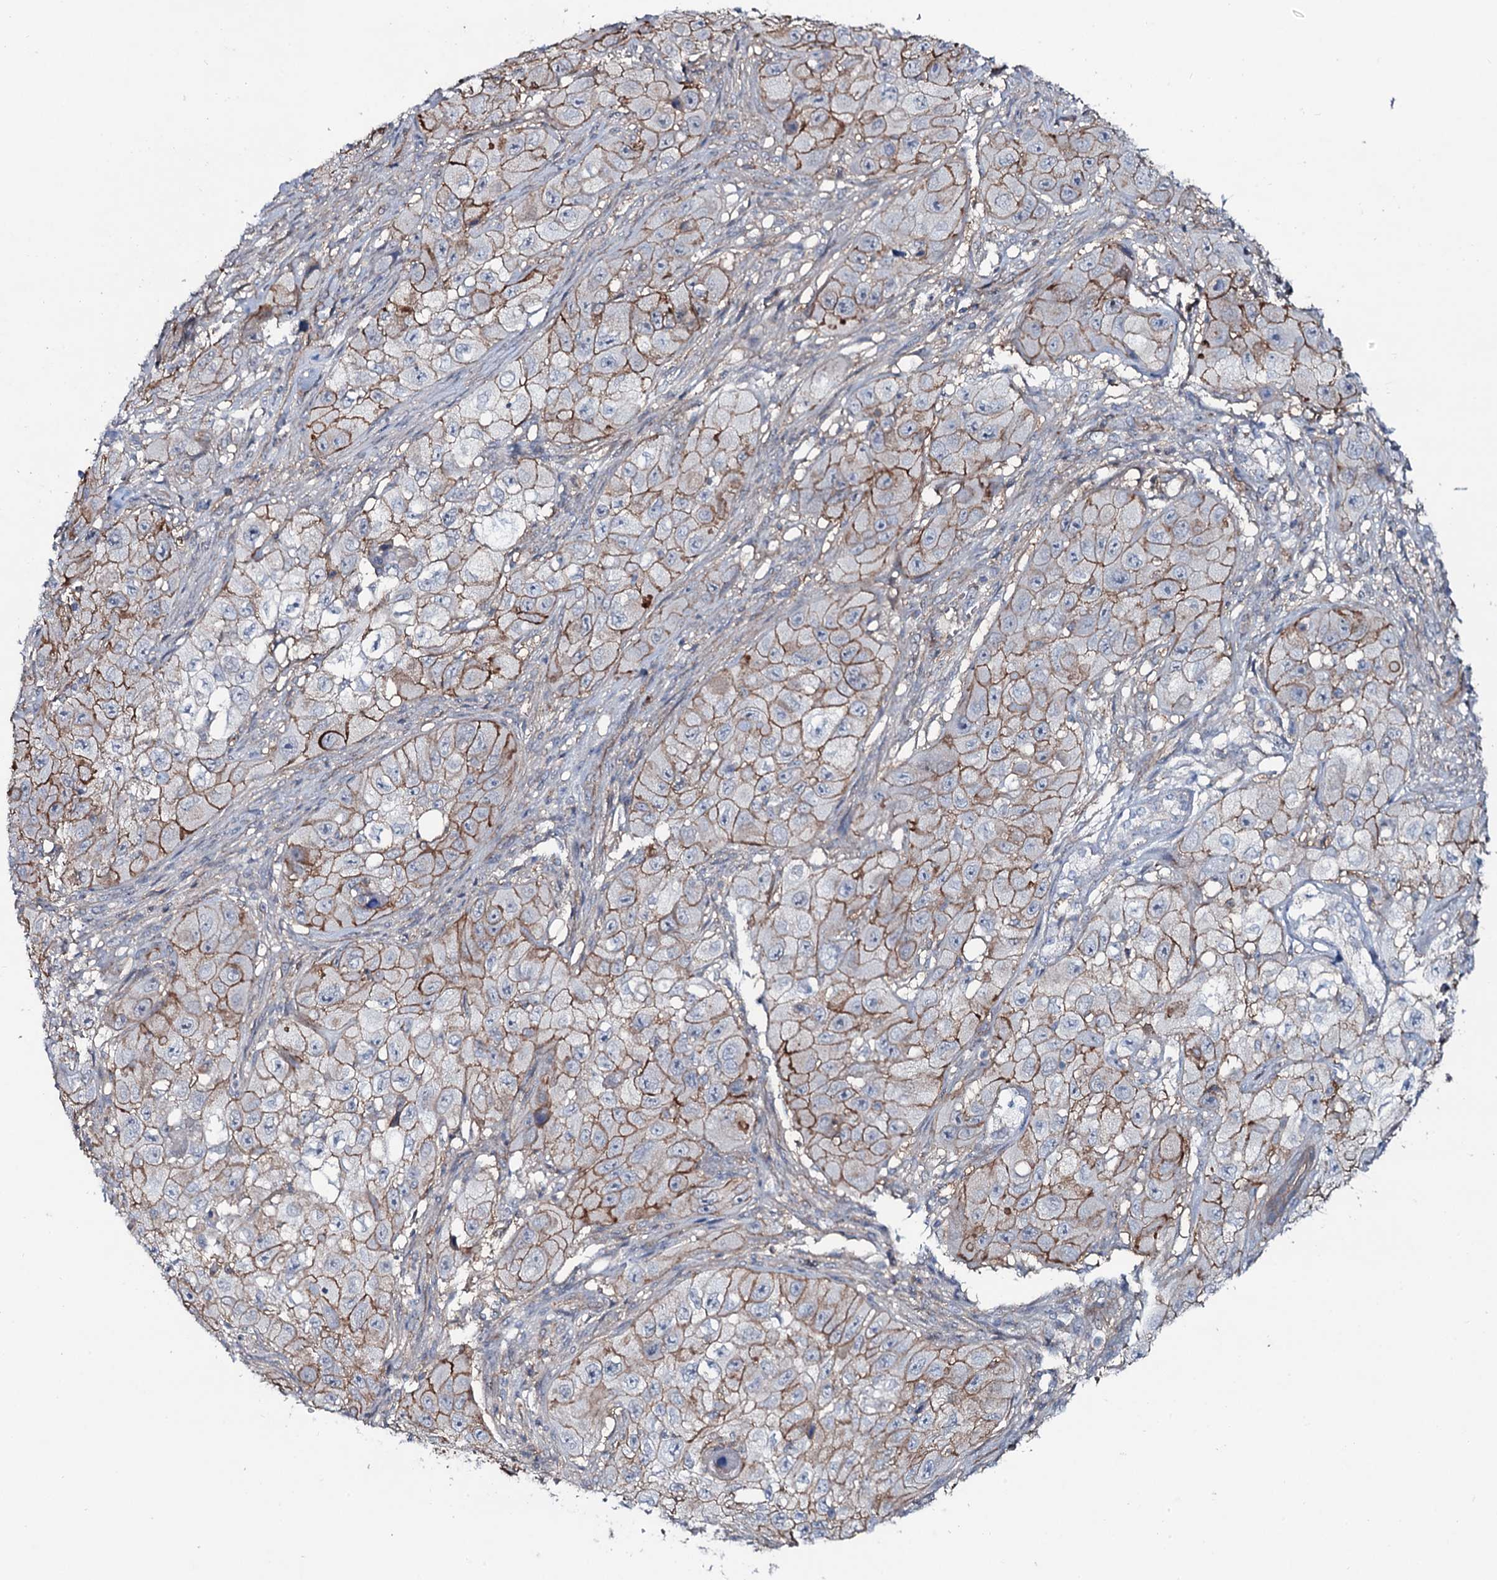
{"staining": {"intensity": "moderate", "quantity": ">75%", "location": "cytoplasmic/membranous"}, "tissue": "skin cancer", "cell_type": "Tumor cells", "image_type": "cancer", "snomed": [{"axis": "morphology", "description": "Squamous cell carcinoma, NOS"}, {"axis": "topography", "description": "Skin"}, {"axis": "topography", "description": "Subcutis"}], "caption": "Moderate cytoplasmic/membranous protein positivity is present in about >75% of tumor cells in skin cancer (squamous cell carcinoma).", "gene": "SNAP23", "patient": {"sex": "male", "age": 73}}